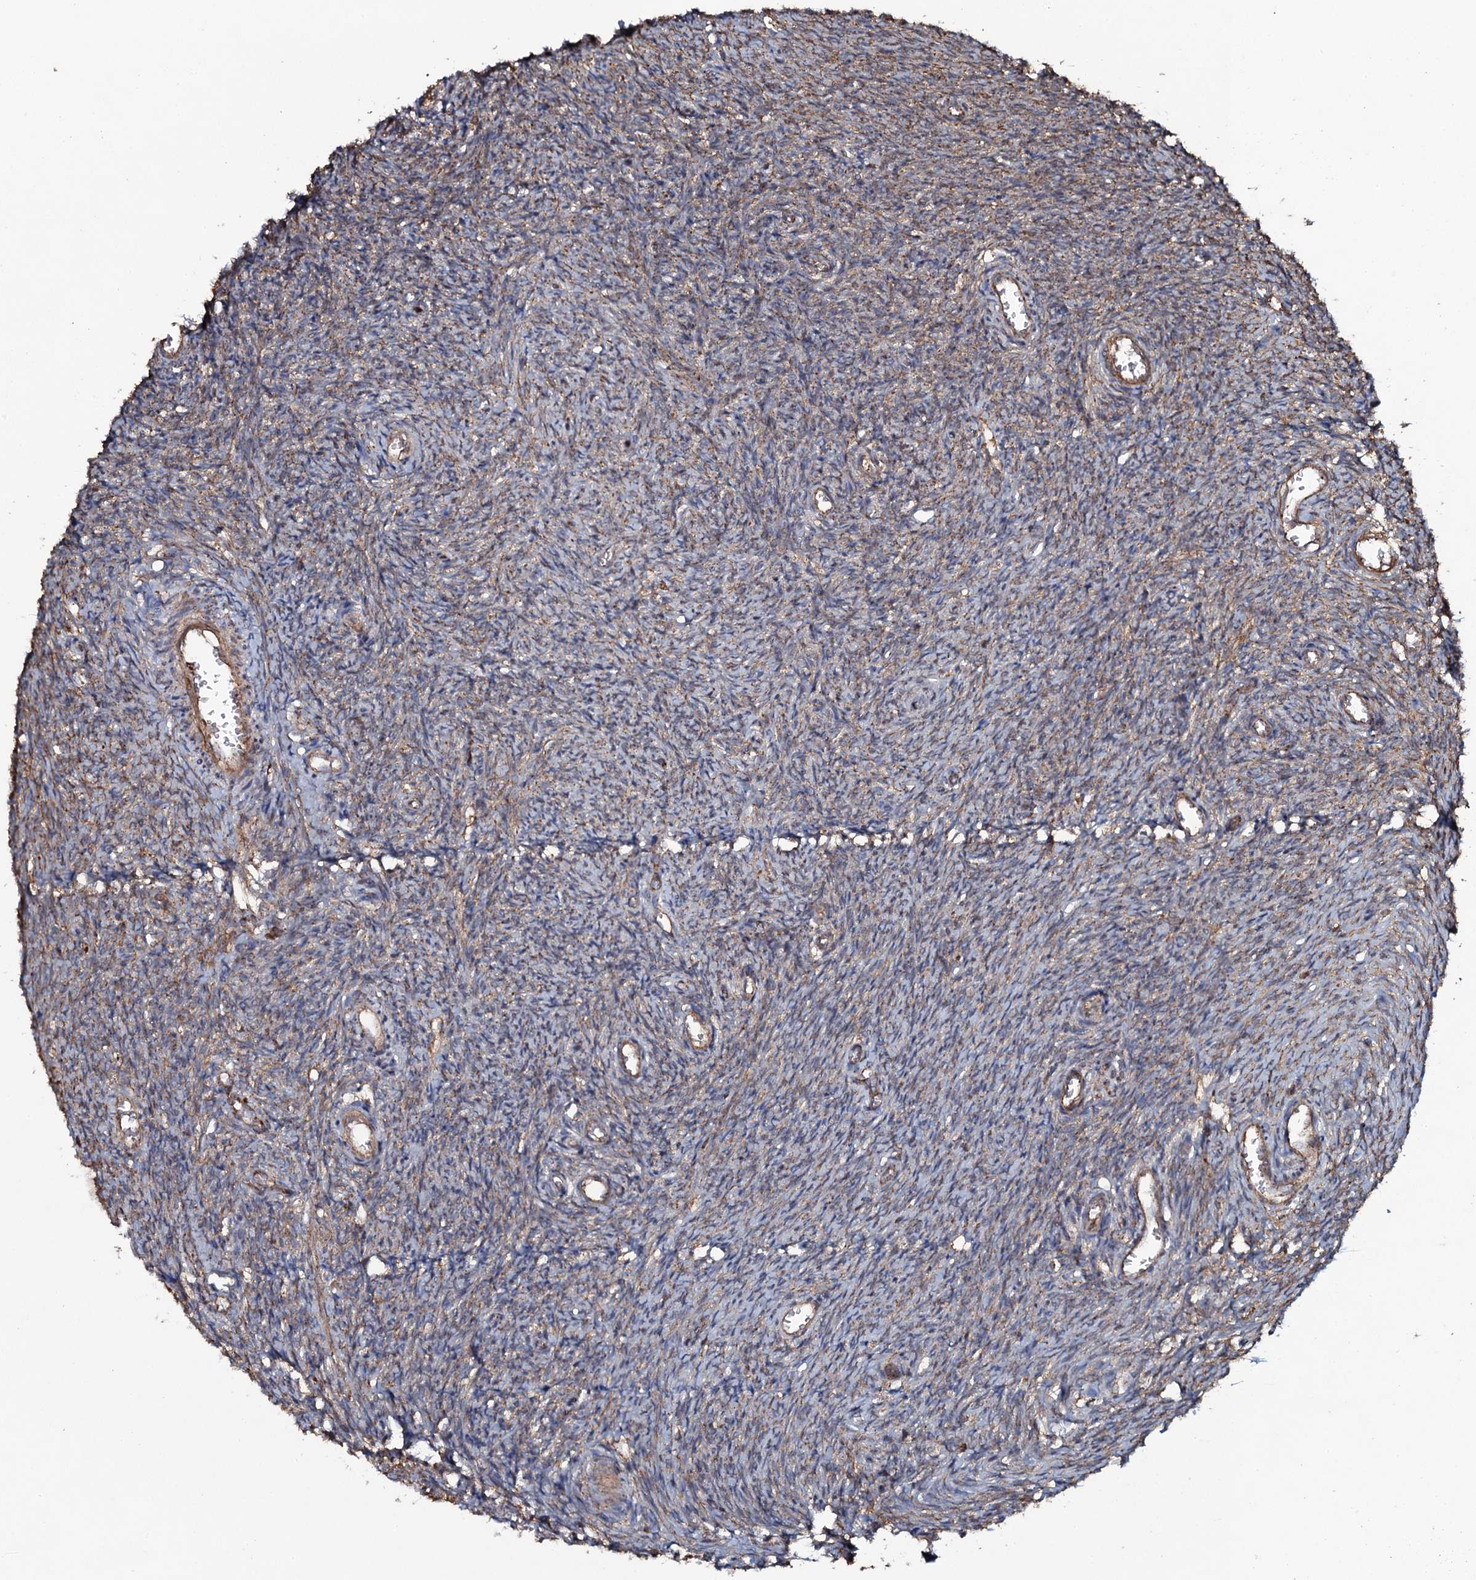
{"staining": {"intensity": "weak", "quantity": "<25%", "location": "cytoplasmic/membranous"}, "tissue": "ovary", "cell_type": "Ovarian stroma cells", "image_type": "normal", "snomed": [{"axis": "morphology", "description": "Normal tissue, NOS"}, {"axis": "topography", "description": "Ovary"}], "caption": "The micrograph reveals no staining of ovarian stroma cells in benign ovary.", "gene": "VWA8", "patient": {"sex": "female", "age": 44}}